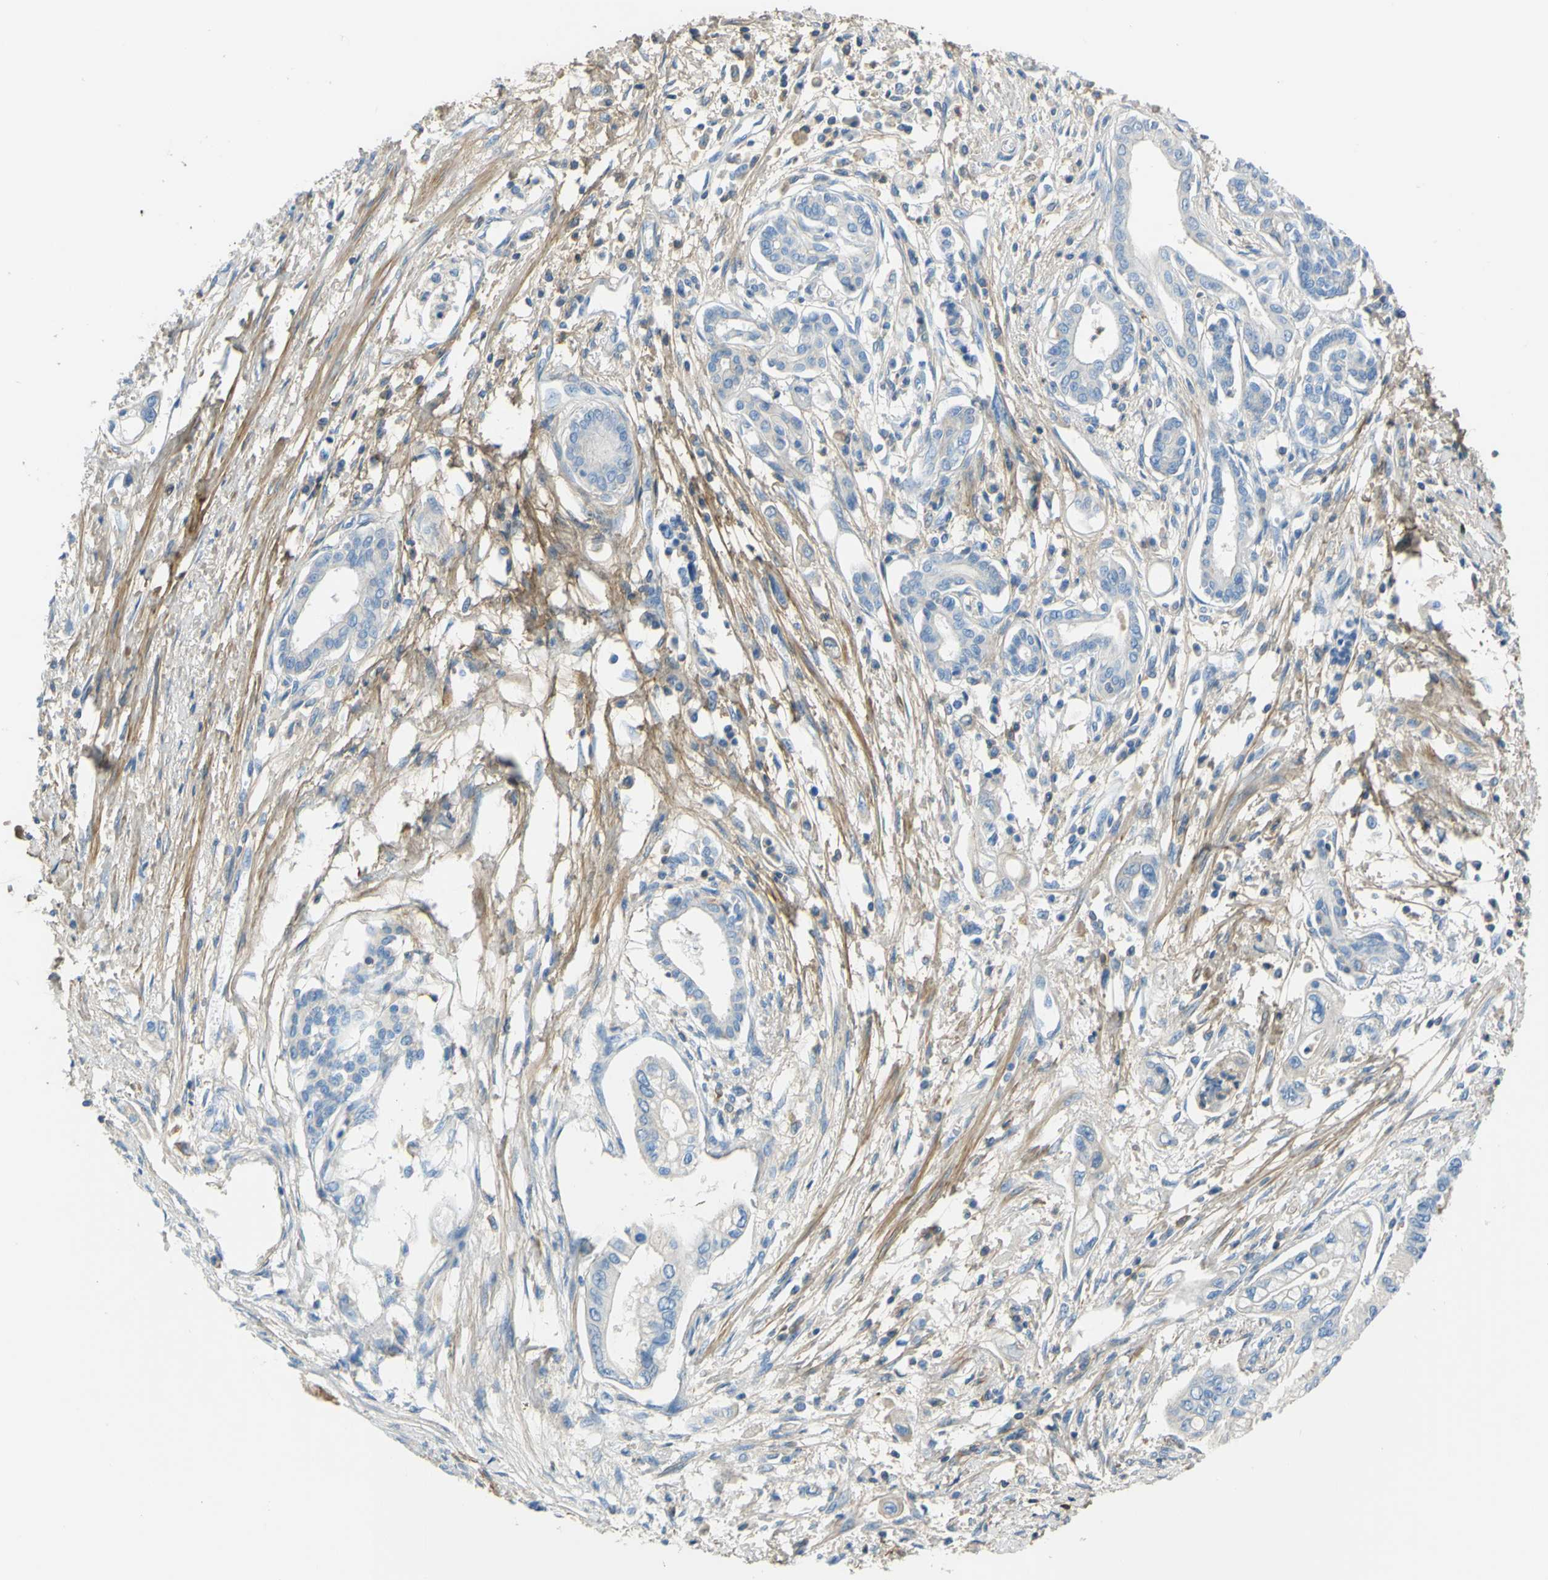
{"staining": {"intensity": "weak", "quantity": "25%-75%", "location": "cytoplasmic/membranous"}, "tissue": "pancreatic cancer", "cell_type": "Tumor cells", "image_type": "cancer", "snomed": [{"axis": "morphology", "description": "Adenocarcinoma, NOS"}, {"axis": "topography", "description": "Pancreas"}], "caption": "Adenocarcinoma (pancreatic) was stained to show a protein in brown. There is low levels of weak cytoplasmic/membranous positivity in approximately 25%-75% of tumor cells.", "gene": "OGN", "patient": {"sex": "male", "age": 56}}